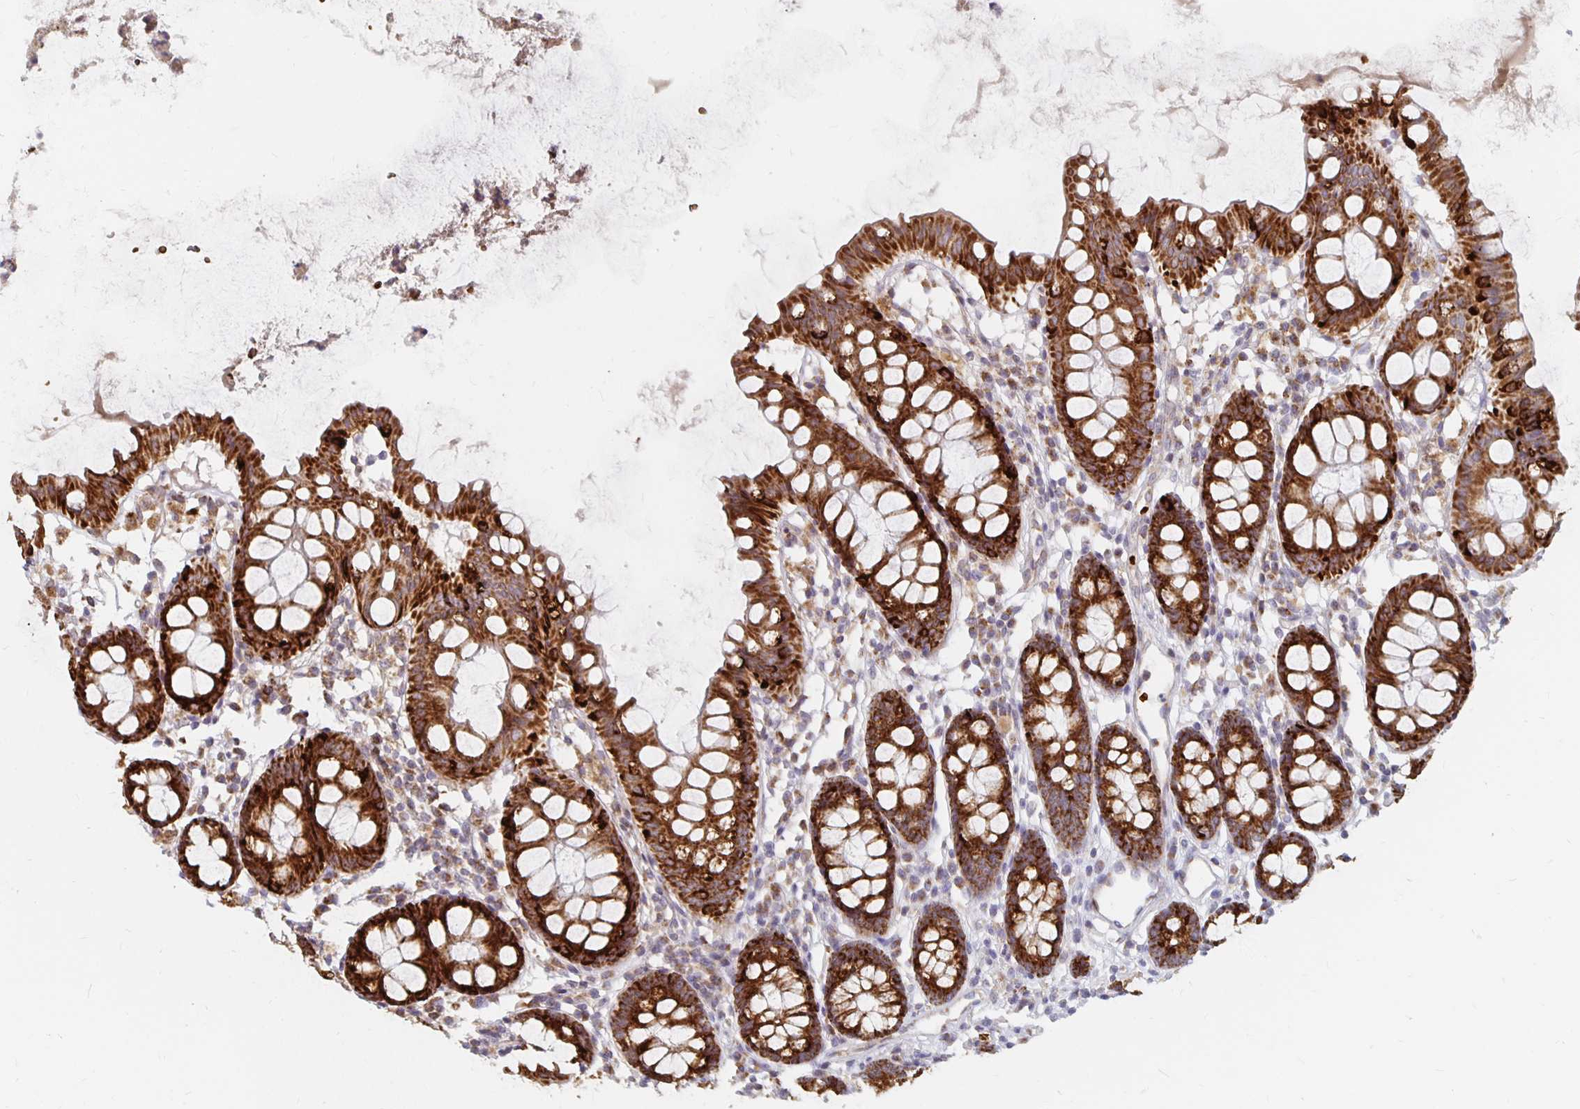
{"staining": {"intensity": "weak", "quantity": "25%-75%", "location": "cytoplasmic/membranous"}, "tissue": "colon", "cell_type": "Endothelial cells", "image_type": "normal", "snomed": [{"axis": "morphology", "description": "Normal tissue, NOS"}, {"axis": "topography", "description": "Colon"}], "caption": "Immunohistochemistry (IHC) of unremarkable human colon displays low levels of weak cytoplasmic/membranous staining in approximately 25%-75% of endothelial cells.", "gene": "MRPL28", "patient": {"sex": "female", "age": 84}}